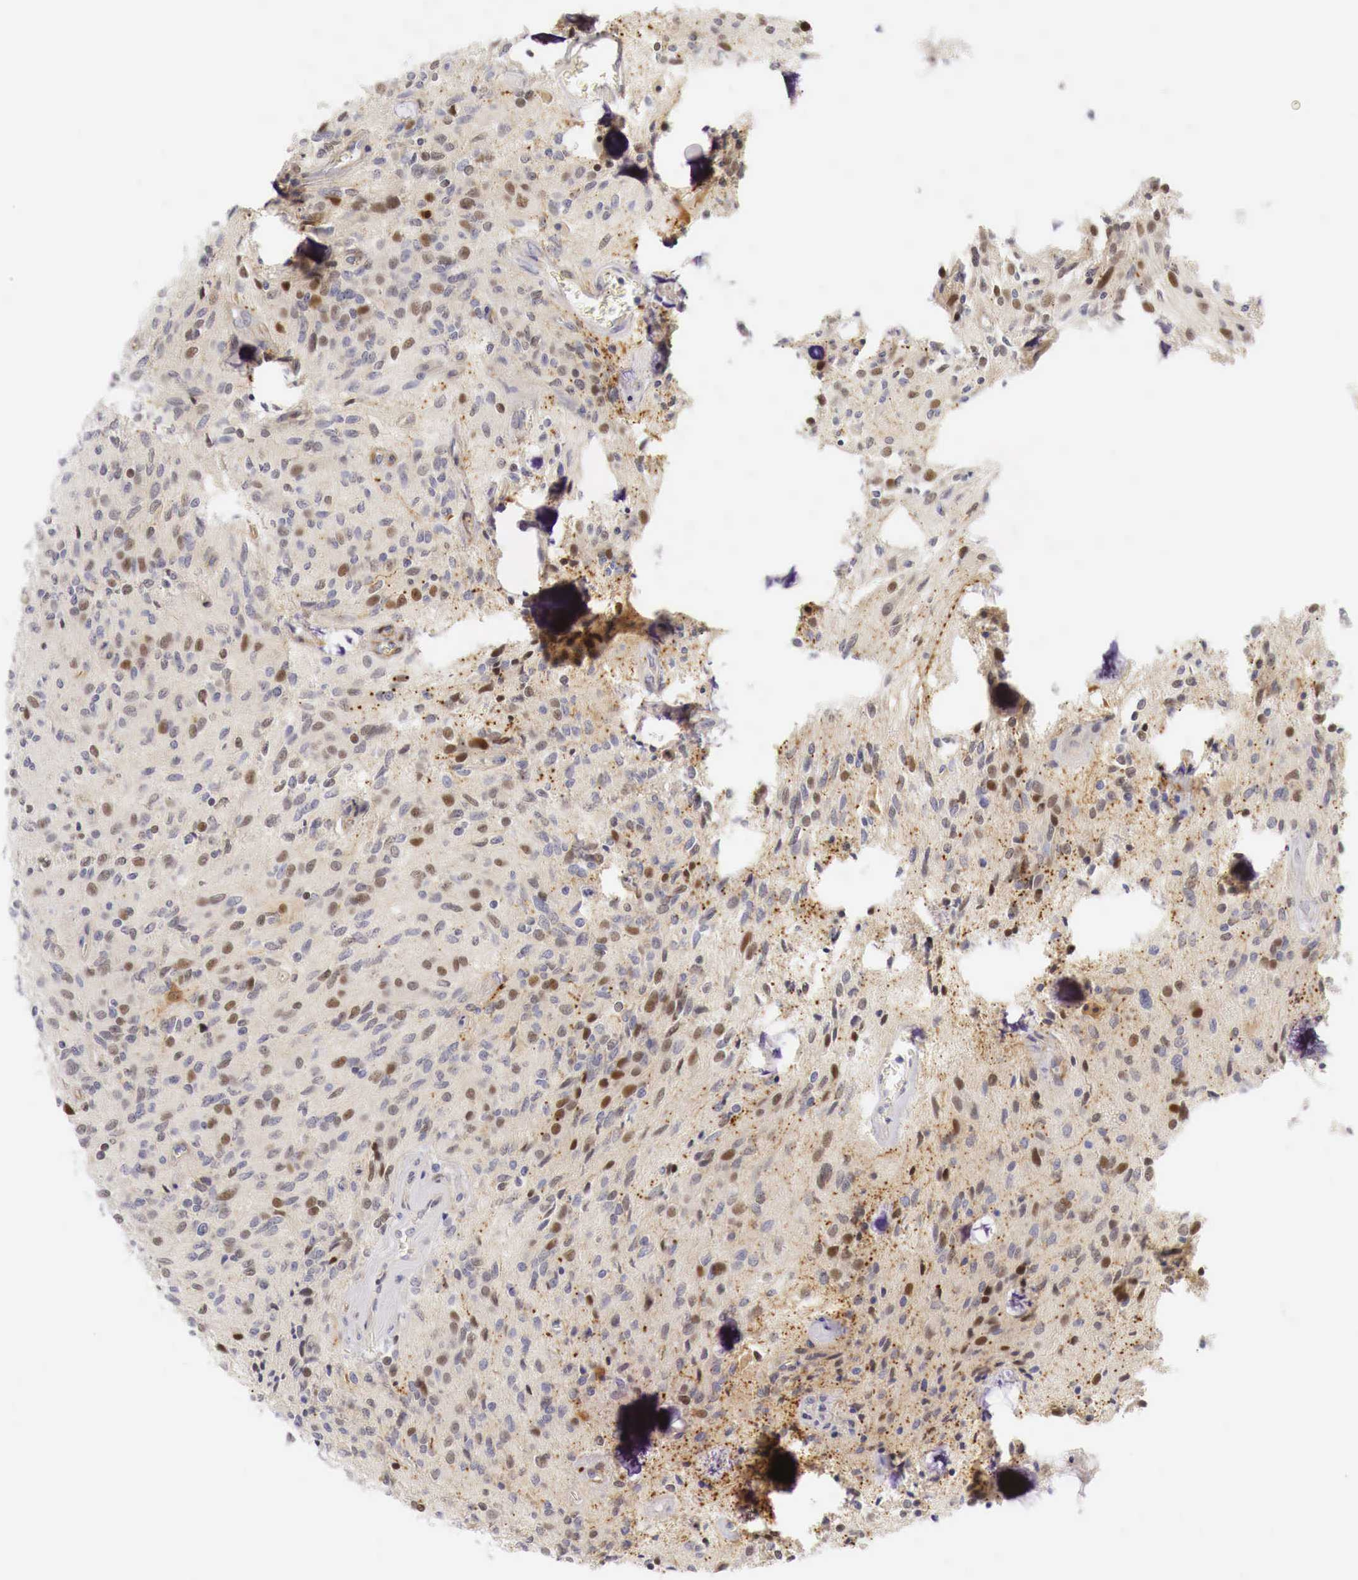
{"staining": {"intensity": "weak", "quantity": "<25%", "location": "nuclear"}, "tissue": "glioma", "cell_type": "Tumor cells", "image_type": "cancer", "snomed": [{"axis": "morphology", "description": "Glioma, malignant, Low grade"}, {"axis": "topography", "description": "Brain"}], "caption": "There is no significant expression in tumor cells of glioma.", "gene": "CASP3", "patient": {"sex": "female", "age": 15}}